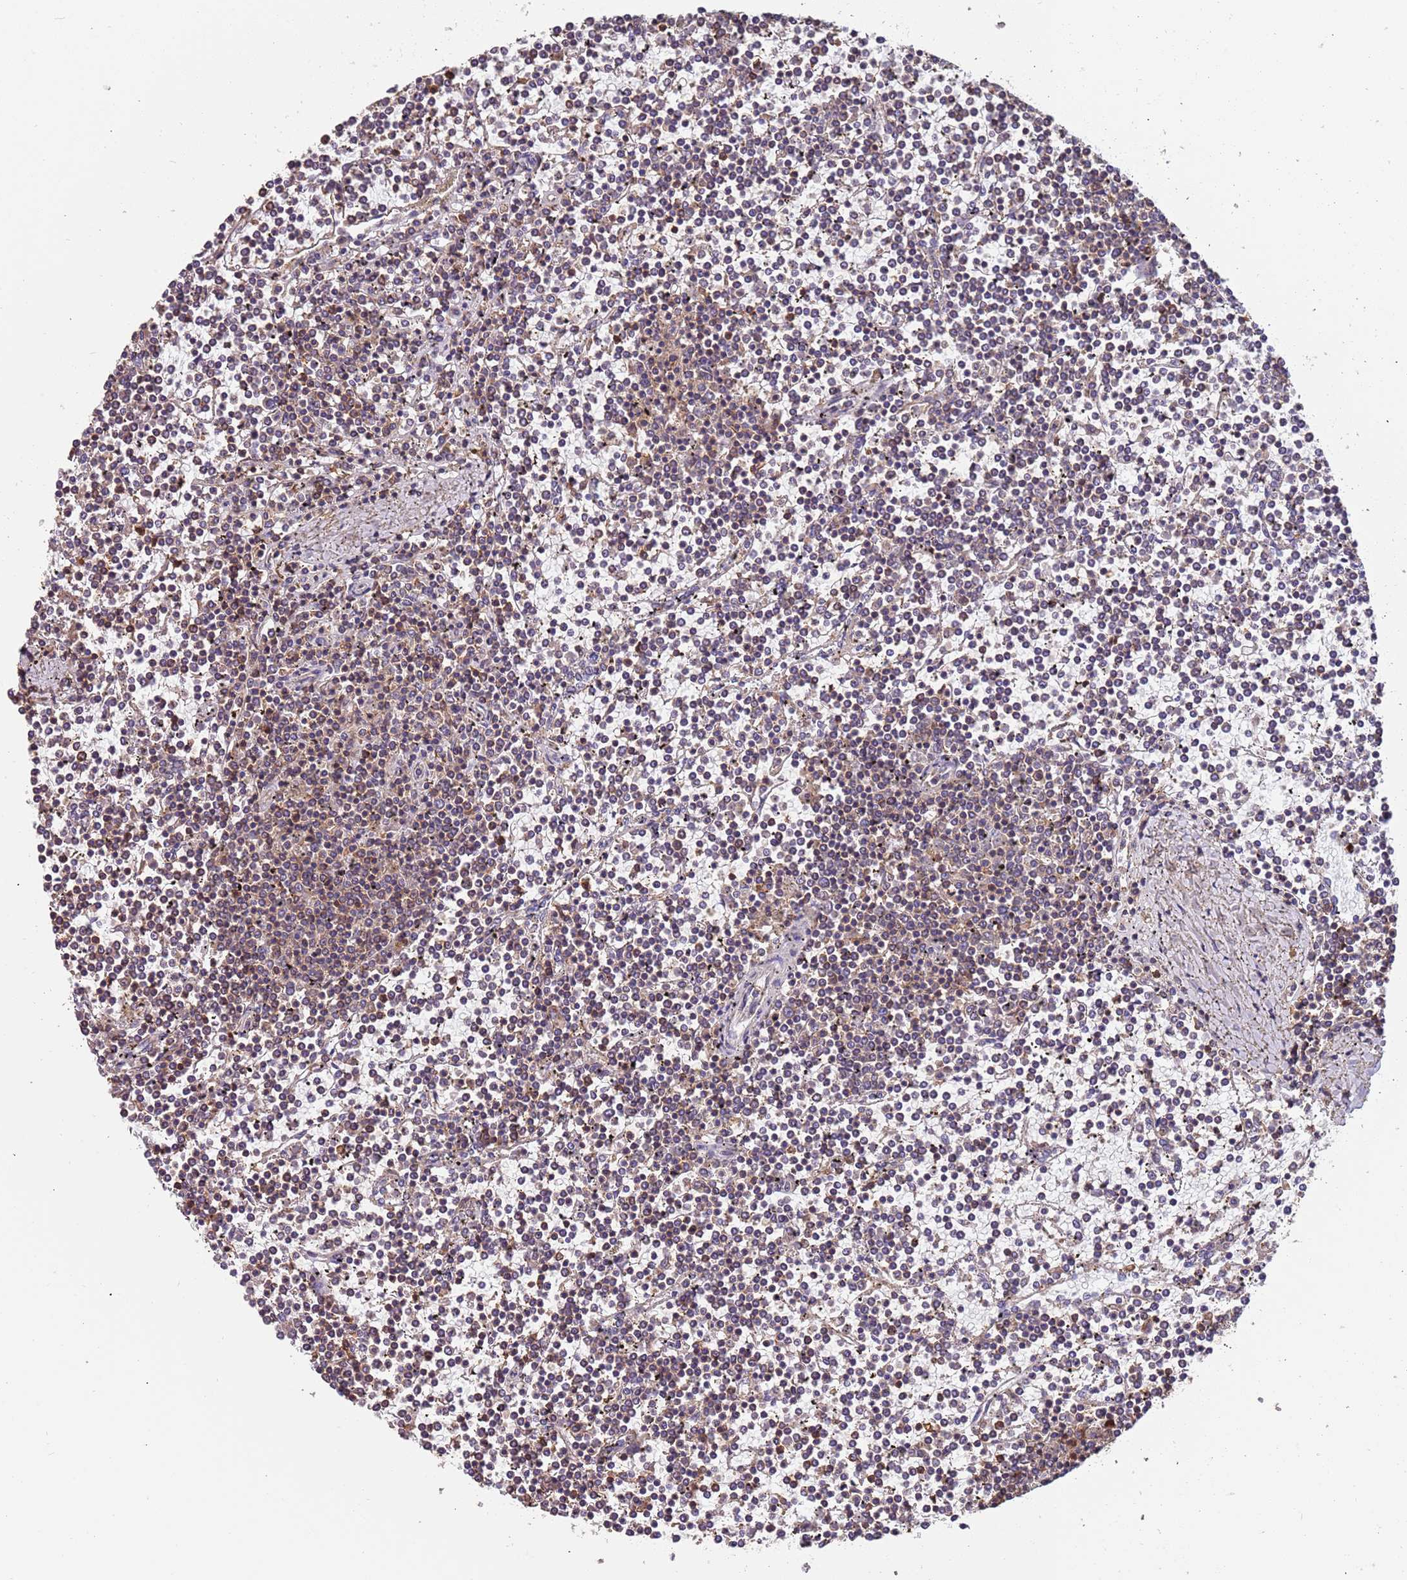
{"staining": {"intensity": "negative", "quantity": "none", "location": "none"}, "tissue": "lymphoma", "cell_type": "Tumor cells", "image_type": "cancer", "snomed": [{"axis": "morphology", "description": "Malignant lymphoma, non-Hodgkin's type, Low grade"}, {"axis": "topography", "description": "Spleen"}], "caption": "This is a image of immunohistochemistry staining of lymphoma, which shows no positivity in tumor cells.", "gene": "SYT4", "patient": {"sex": "female", "age": 19}}